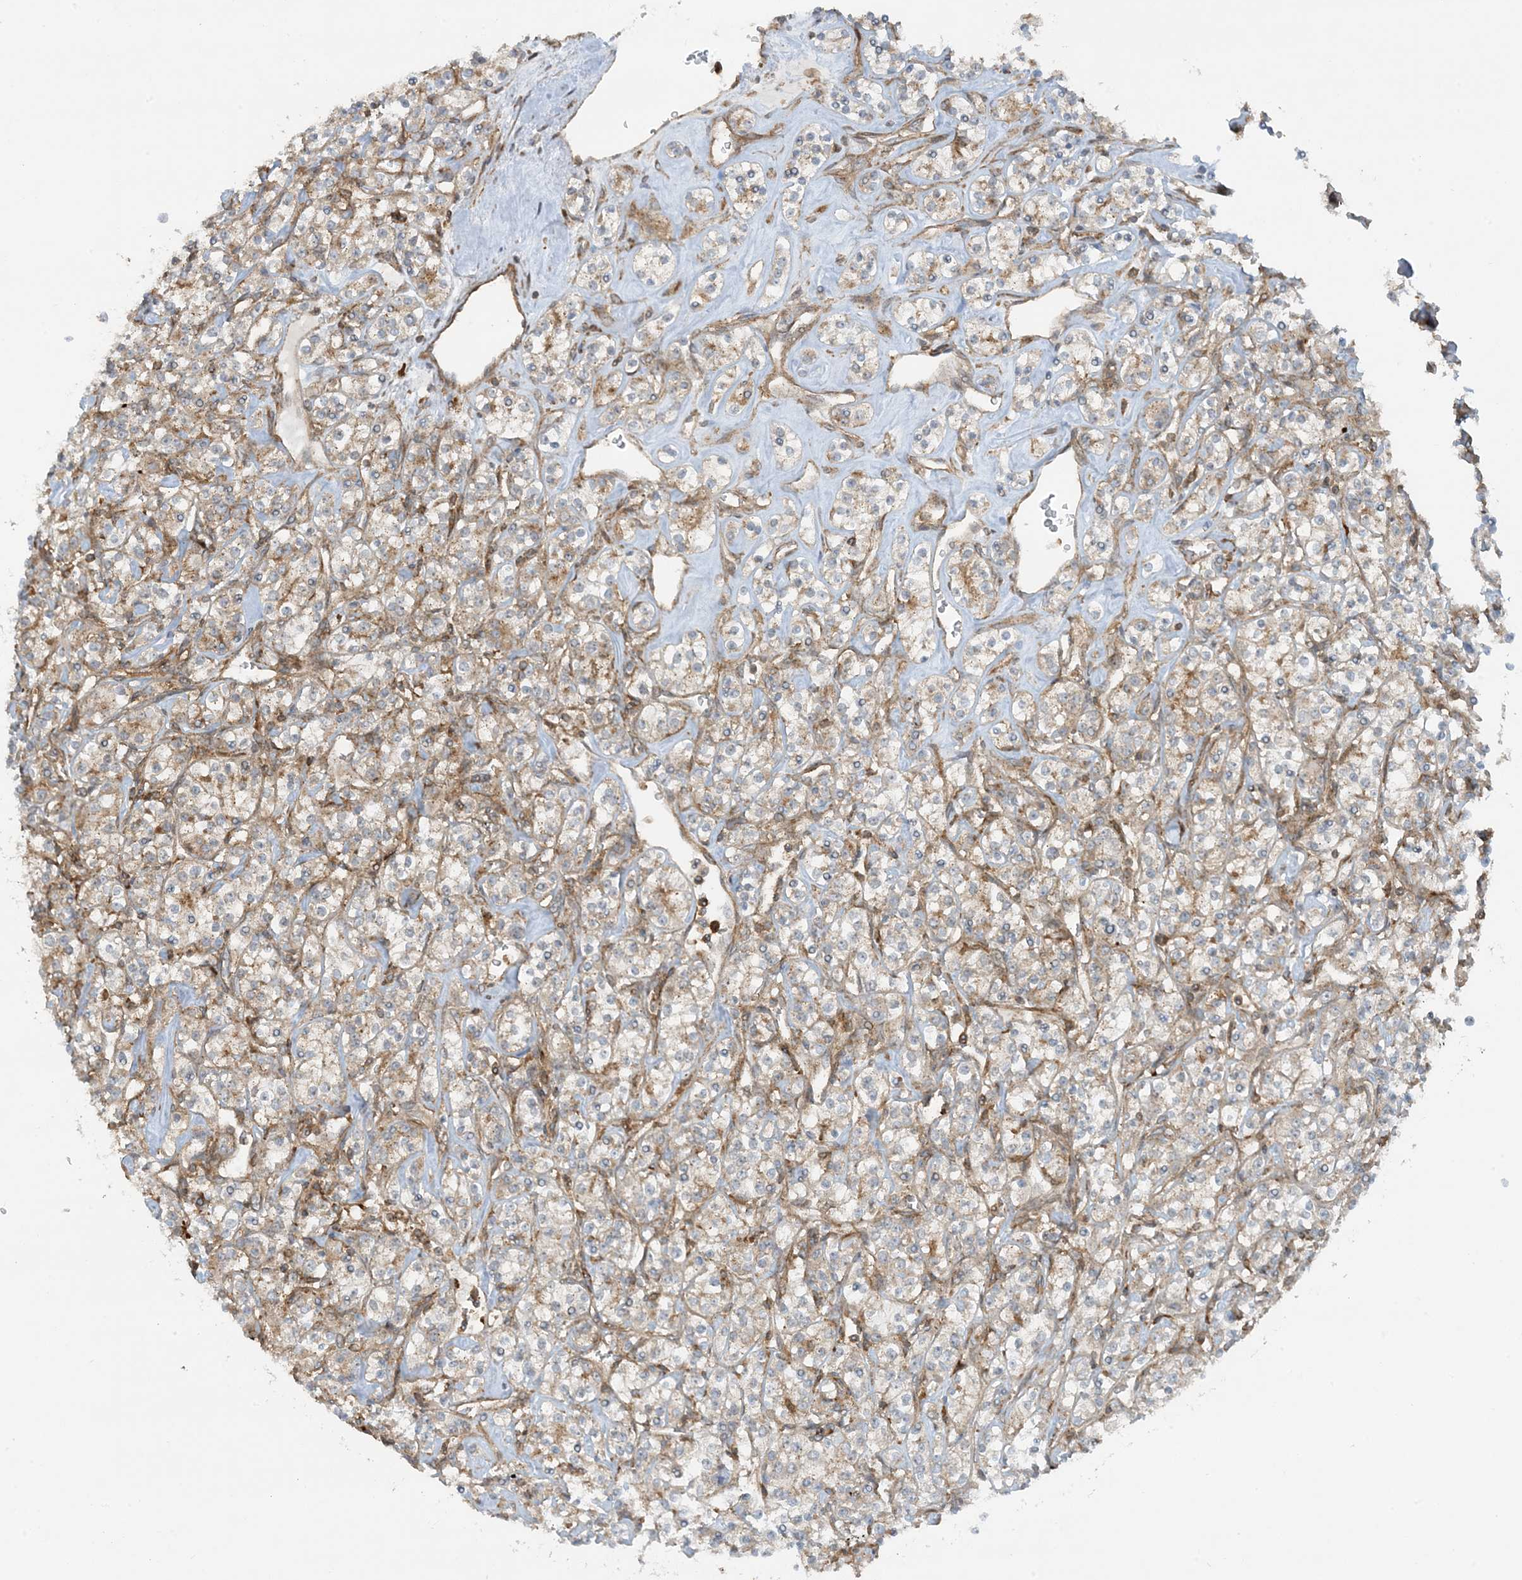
{"staining": {"intensity": "weak", "quantity": "25%-75%", "location": "cytoplasmic/membranous"}, "tissue": "renal cancer", "cell_type": "Tumor cells", "image_type": "cancer", "snomed": [{"axis": "morphology", "description": "Adenocarcinoma, NOS"}, {"axis": "topography", "description": "Kidney"}], "caption": "Immunohistochemical staining of human renal adenocarcinoma exhibits low levels of weak cytoplasmic/membranous expression in about 25%-75% of tumor cells.", "gene": "STAM2", "patient": {"sex": "male", "age": 77}}